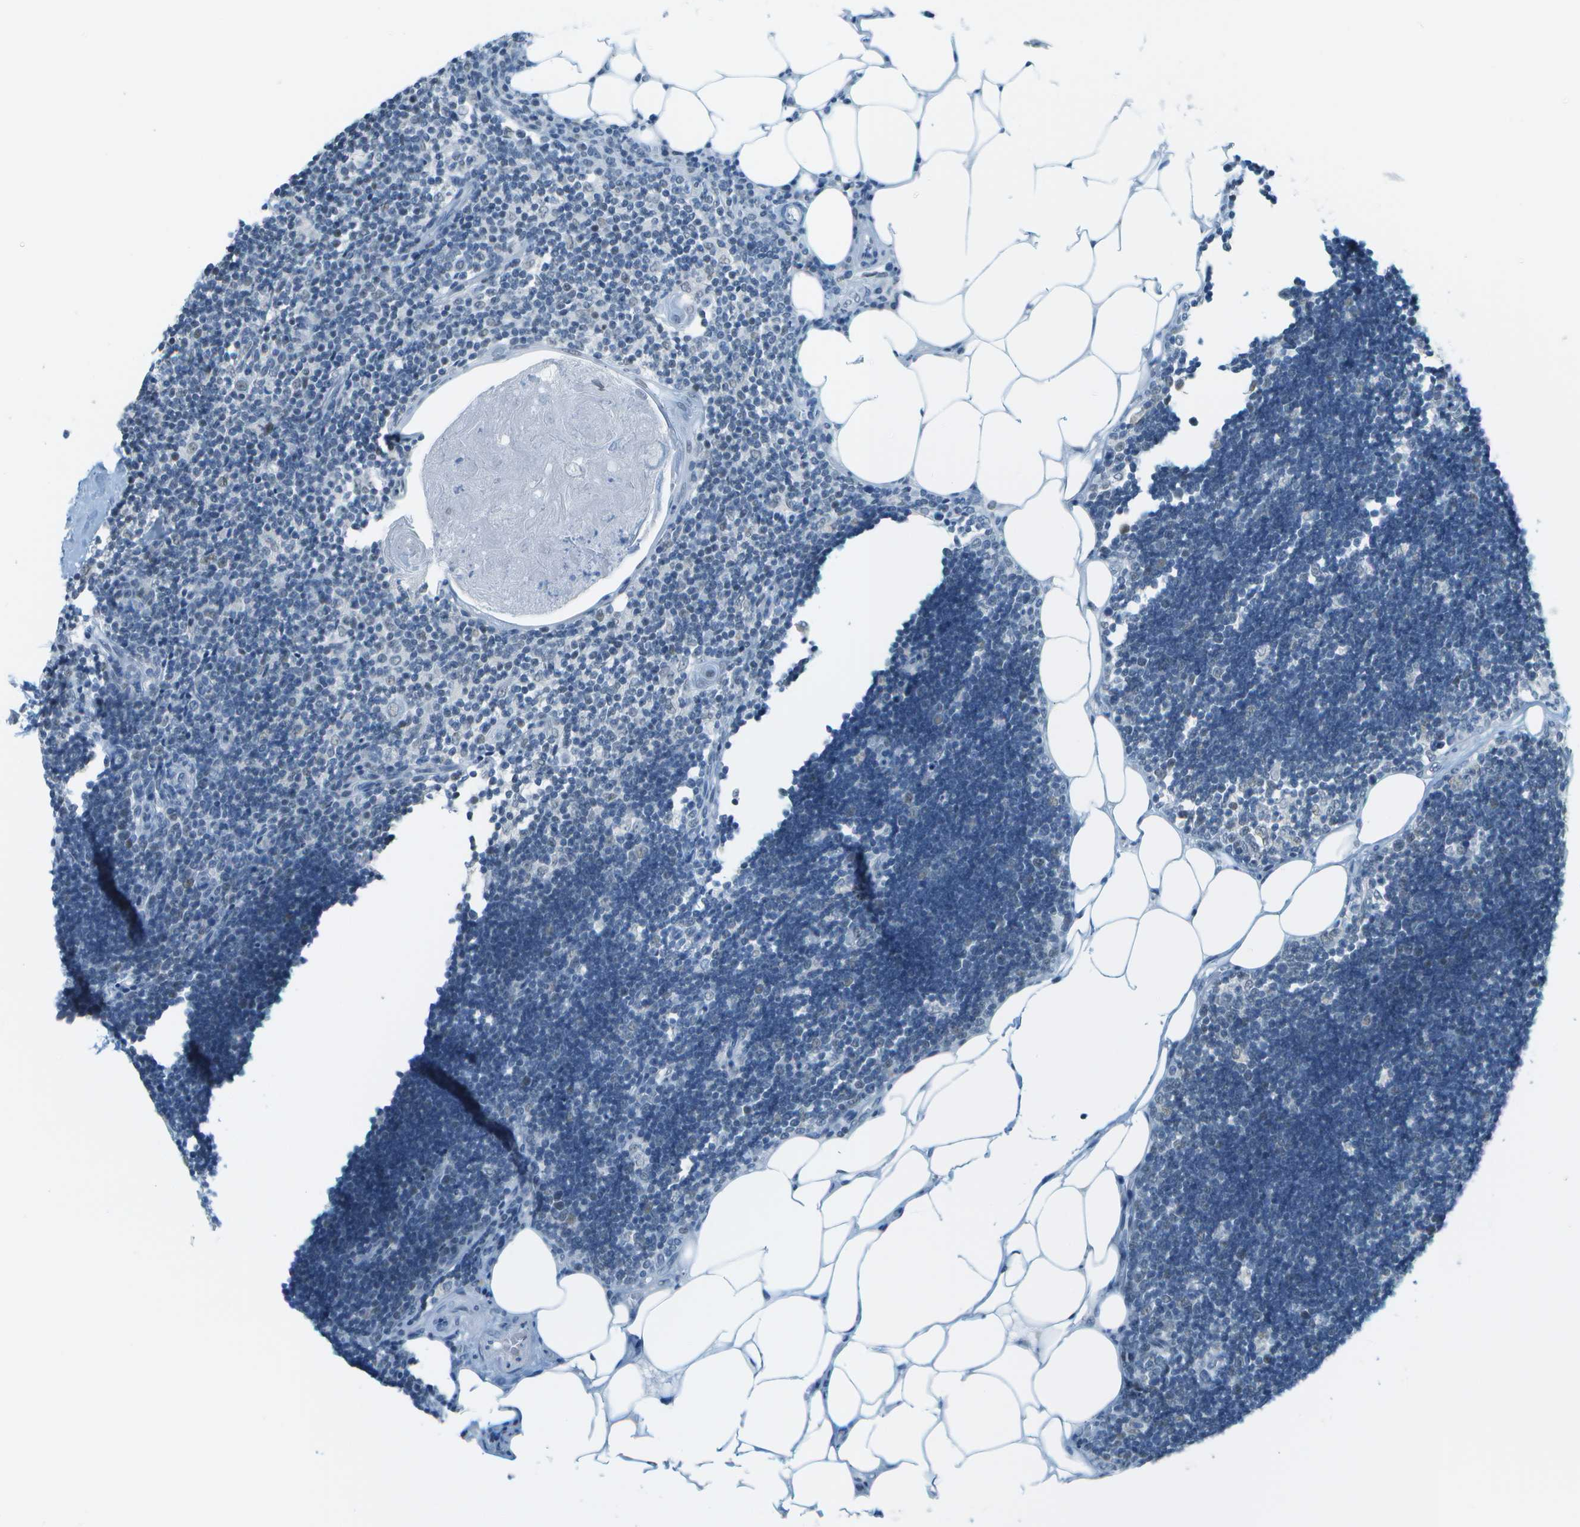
{"staining": {"intensity": "weak", "quantity": "25%-75%", "location": "nuclear"}, "tissue": "lymph node", "cell_type": "Germinal center cells", "image_type": "normal", "snomed": [{"axis": "morphology", "description": "Normal tissue, NOS"}, {"axis": "topography", "description": "Lymph node"}], "caption": "Approximately 25%-75% of germinal center cells in normal lymph node demonstrate weak nuclear protein expression as visualized by brown immunohistochemical staining.", "gene": "NEK11", "patient": {"sex": "male", "age": 33}}